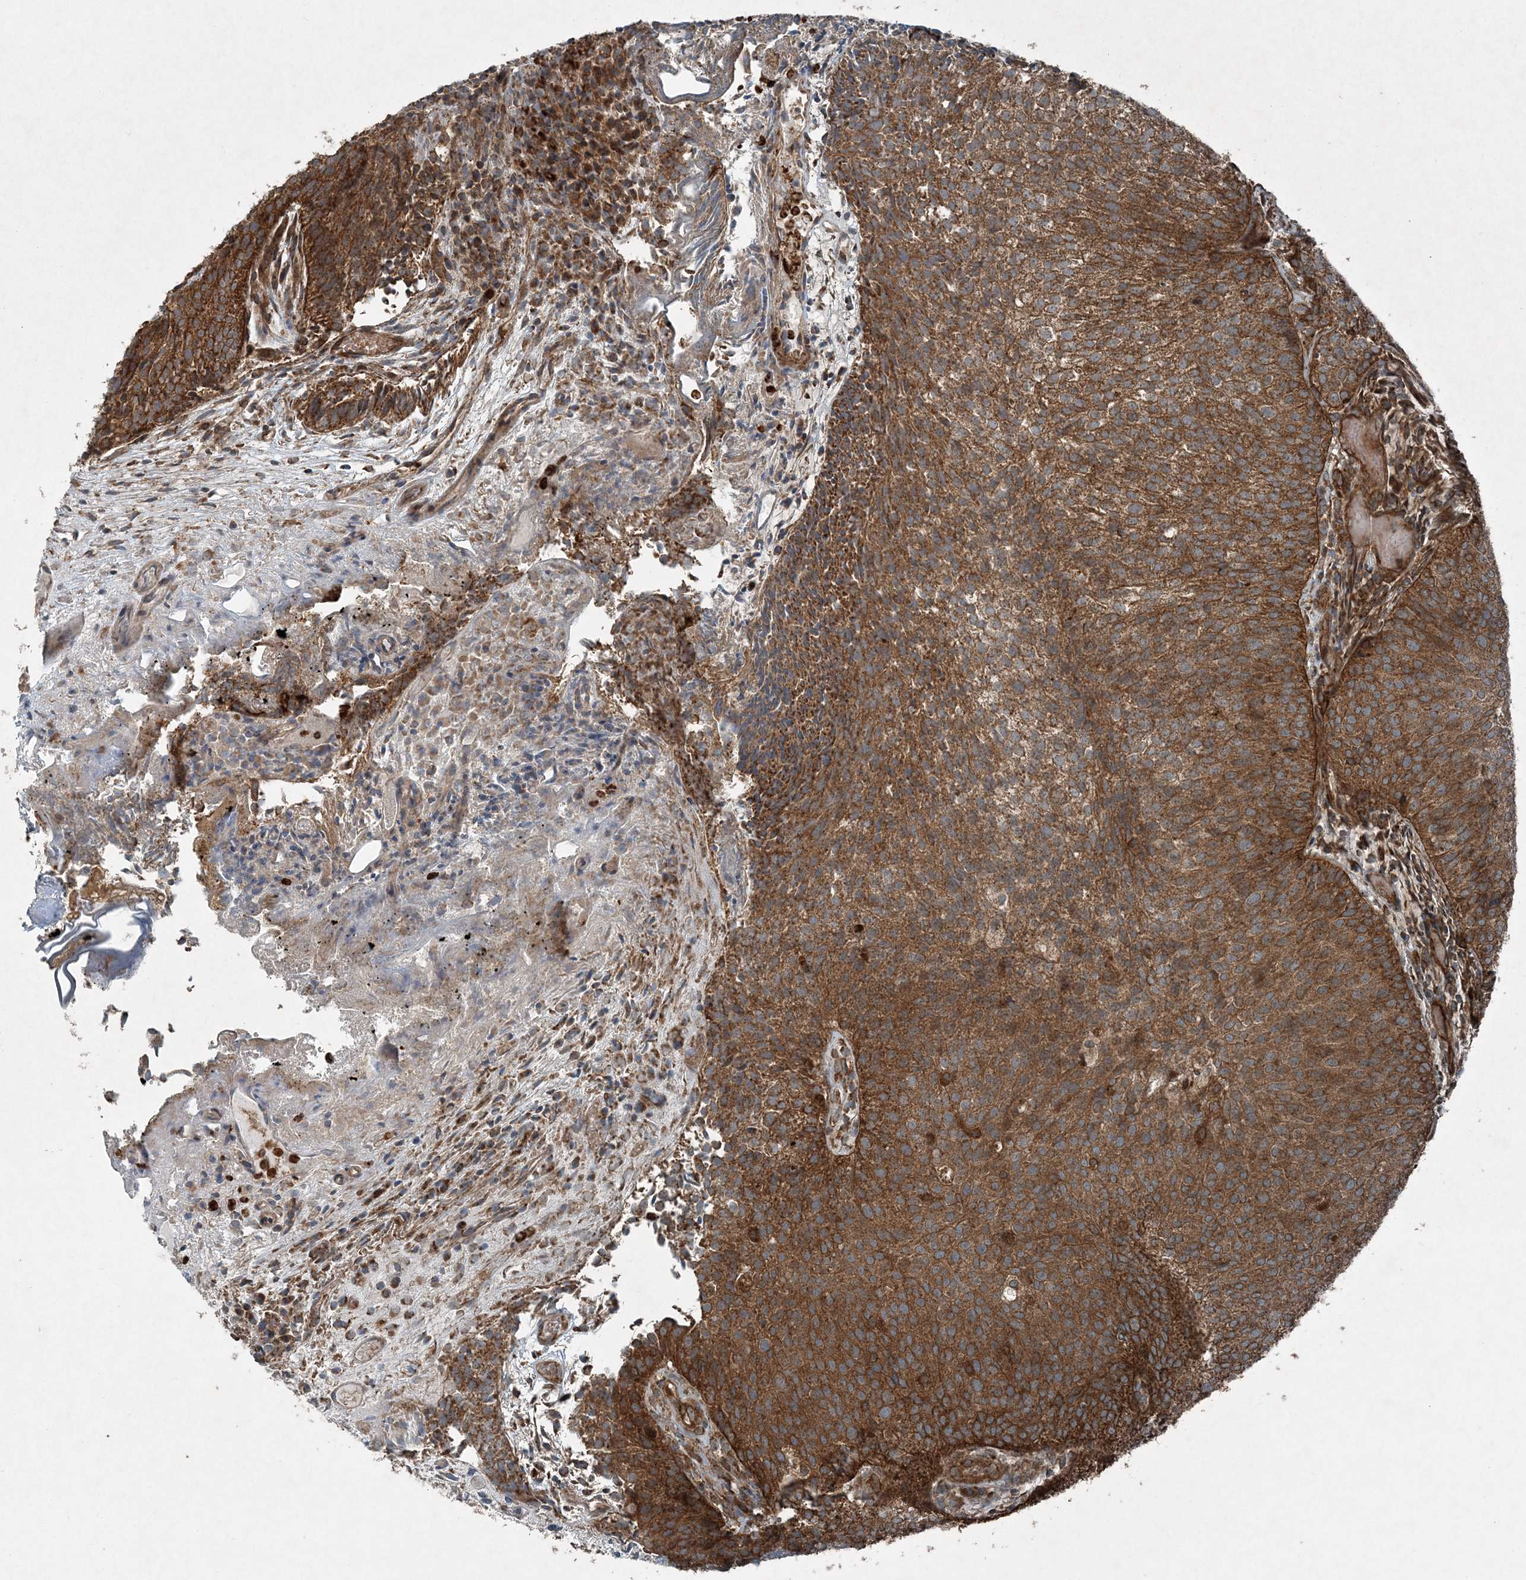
{"staining": {"intensity": "strong", "quantity": ">75%", "location": "cytoplasmic/membranous"}, "tissue": "urothelial cancer", "cell_type": "Tumor cells", "image_type": "cancer", "snomed": [{"axis": "morphology", "description": "Urothelial carcinoma, Low grade"}, {"axis": "topography", "description": "Urinary bladder"}], "caption": "Low-grade urothelial carcinoma stained with DAB (3,3'-diaminobenzidine) IHC demonstrates high levels of strong cytoplasmic/membranous staining in approximately >75% of tumor cells.", "gene": "COPS7B", "patient": {"sex": "male", "age": 86}}